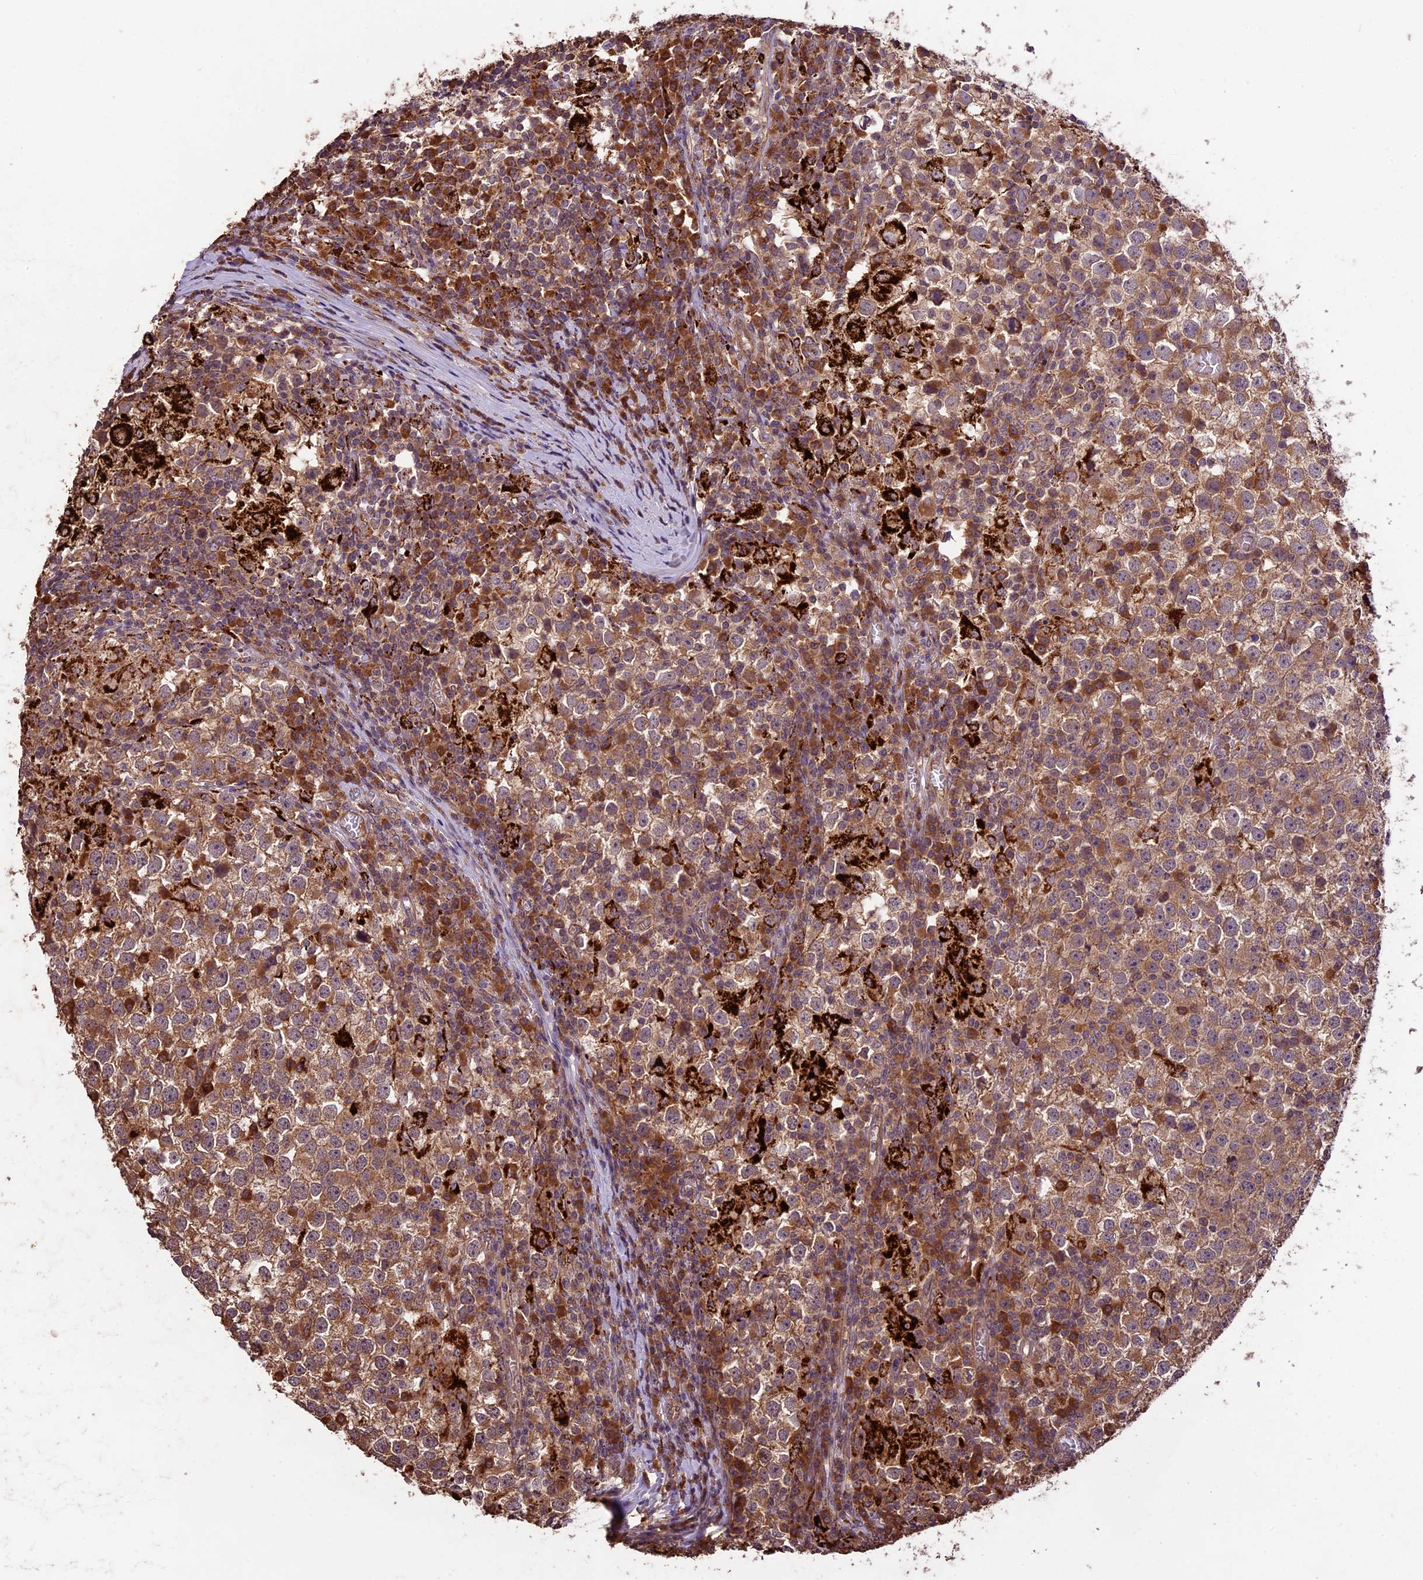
{"staining": {"intensity": "moderate", "quantity": ">75%", "location": "cytoplasmic/membranous"}, "tissue": "testis cancer", "cell_type": "Tumor cells", "image_type": "cancer", "snomed": [{"axis": "morphology", "description": "Seminoma, NOS"}, {"axis": "topography", "description": "Testis"}], "caption": "Protein expression analysis of seminoma (testis) shows moderate cytoplasmic/membranous staining in about >75% of tumor cells.", "gene": "CRLF1", "patient": {"sex": "male", "age": 65}}